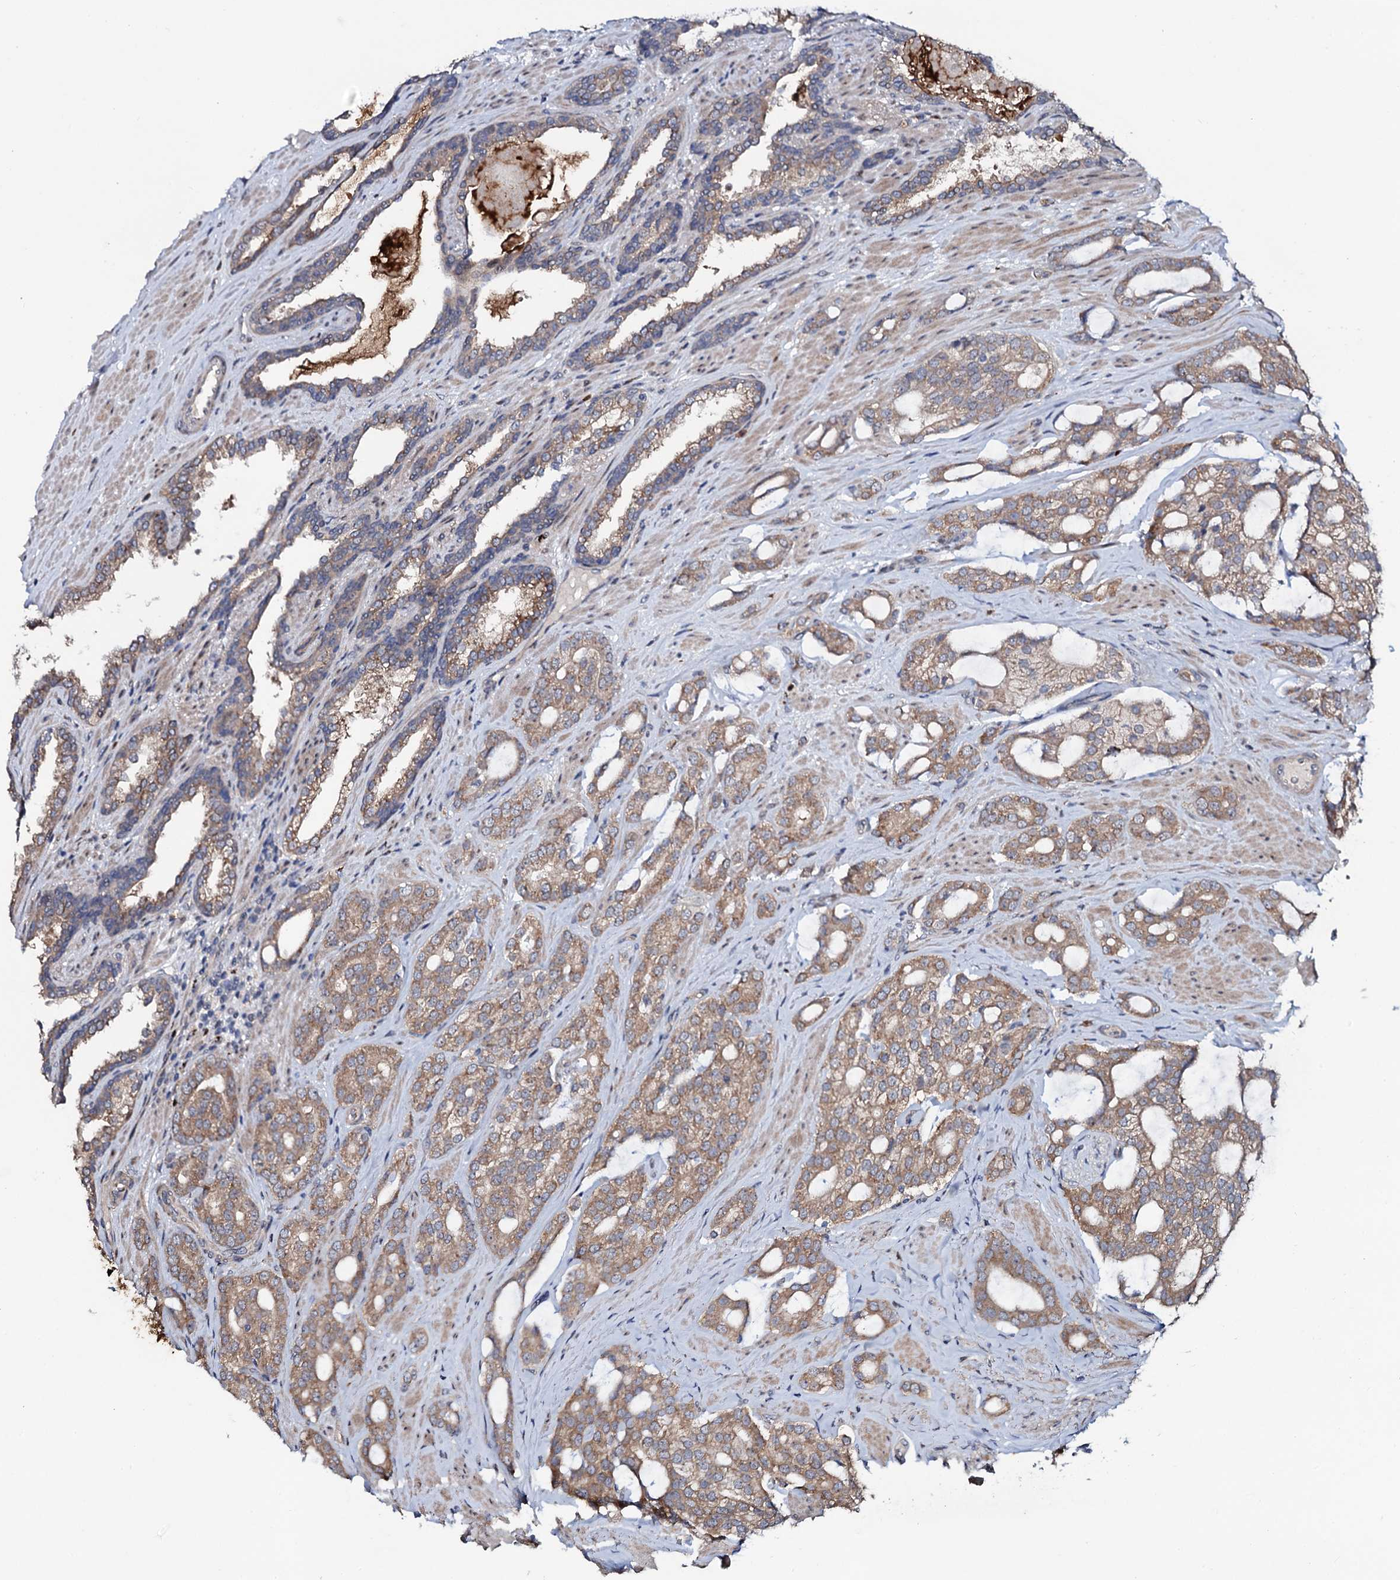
{"staining": {"intensity": "moderate", "quantity": ">75%", "location": "cytoplasmic/membranous"}, "tissue": "prostate cancer", "cell_type": "Tumor cells", "image_type": "cancer", "snomed": [{"axis": "morphology", "description": "Adenocarcinoma, High grade"}, {"axis": "topography", "description": "Prostate"}], "caption": "Moderate cytoplasmic/membranous staining is seen in about >75% of tumor cells in prostate adenocarcinoma (high-grade).", "gene": "COG6", "patient": {"sex": "male", "age": 63}}